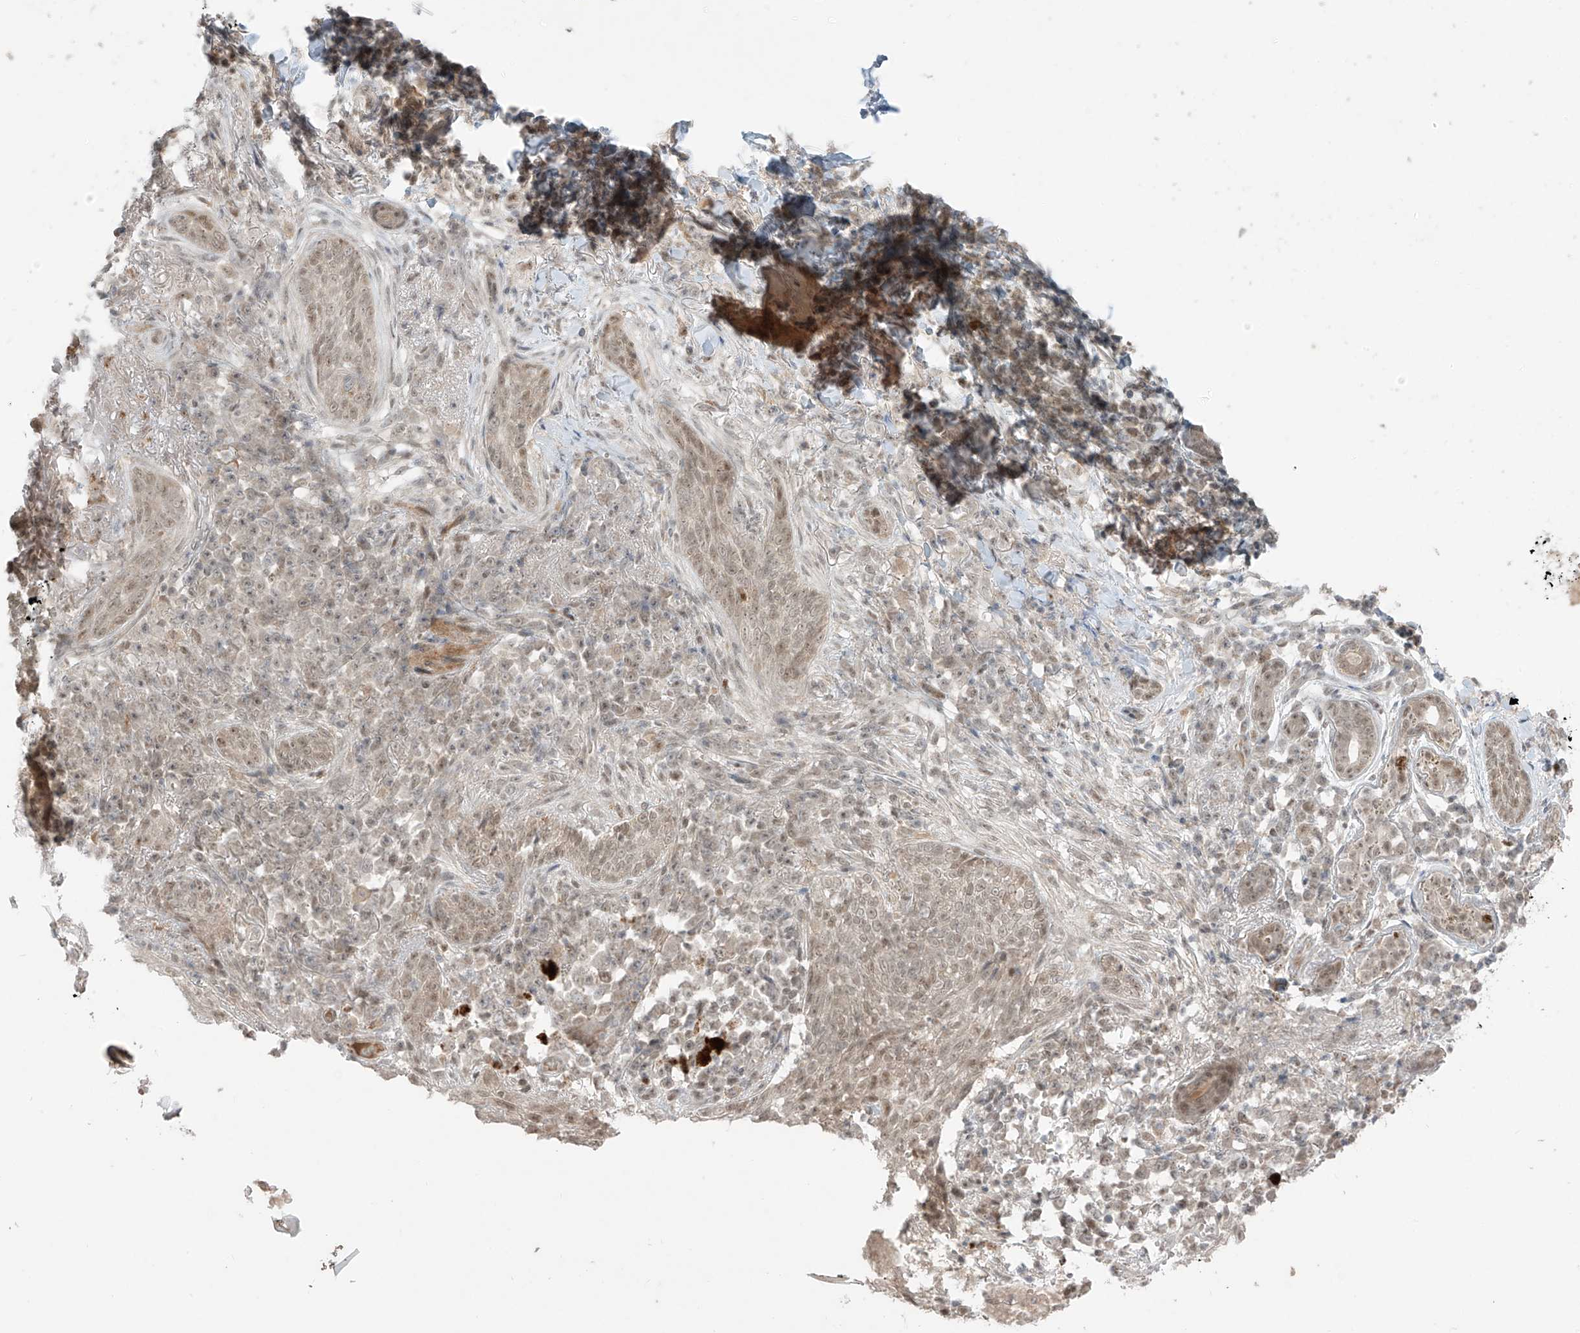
{"staining": {"intensity": "weak", "quantity": ">75%", "location": "nuclear"}, "tissue": "skin cancer", "cell_type": "Tumor cells", "image_type": "cancer", "snomed": [{"axis": "morphology", "description": "Basal cell carcinoma"}, {"axis": "topography", "description": "Skin"}], "caption": "The image demonstrates staining of skin basal cell carcinoma, revealing weak nuclear protein staining (brown color) within tumor cells.", "gene": "OGT", "patient": {"sex": "male", "age": 85}}